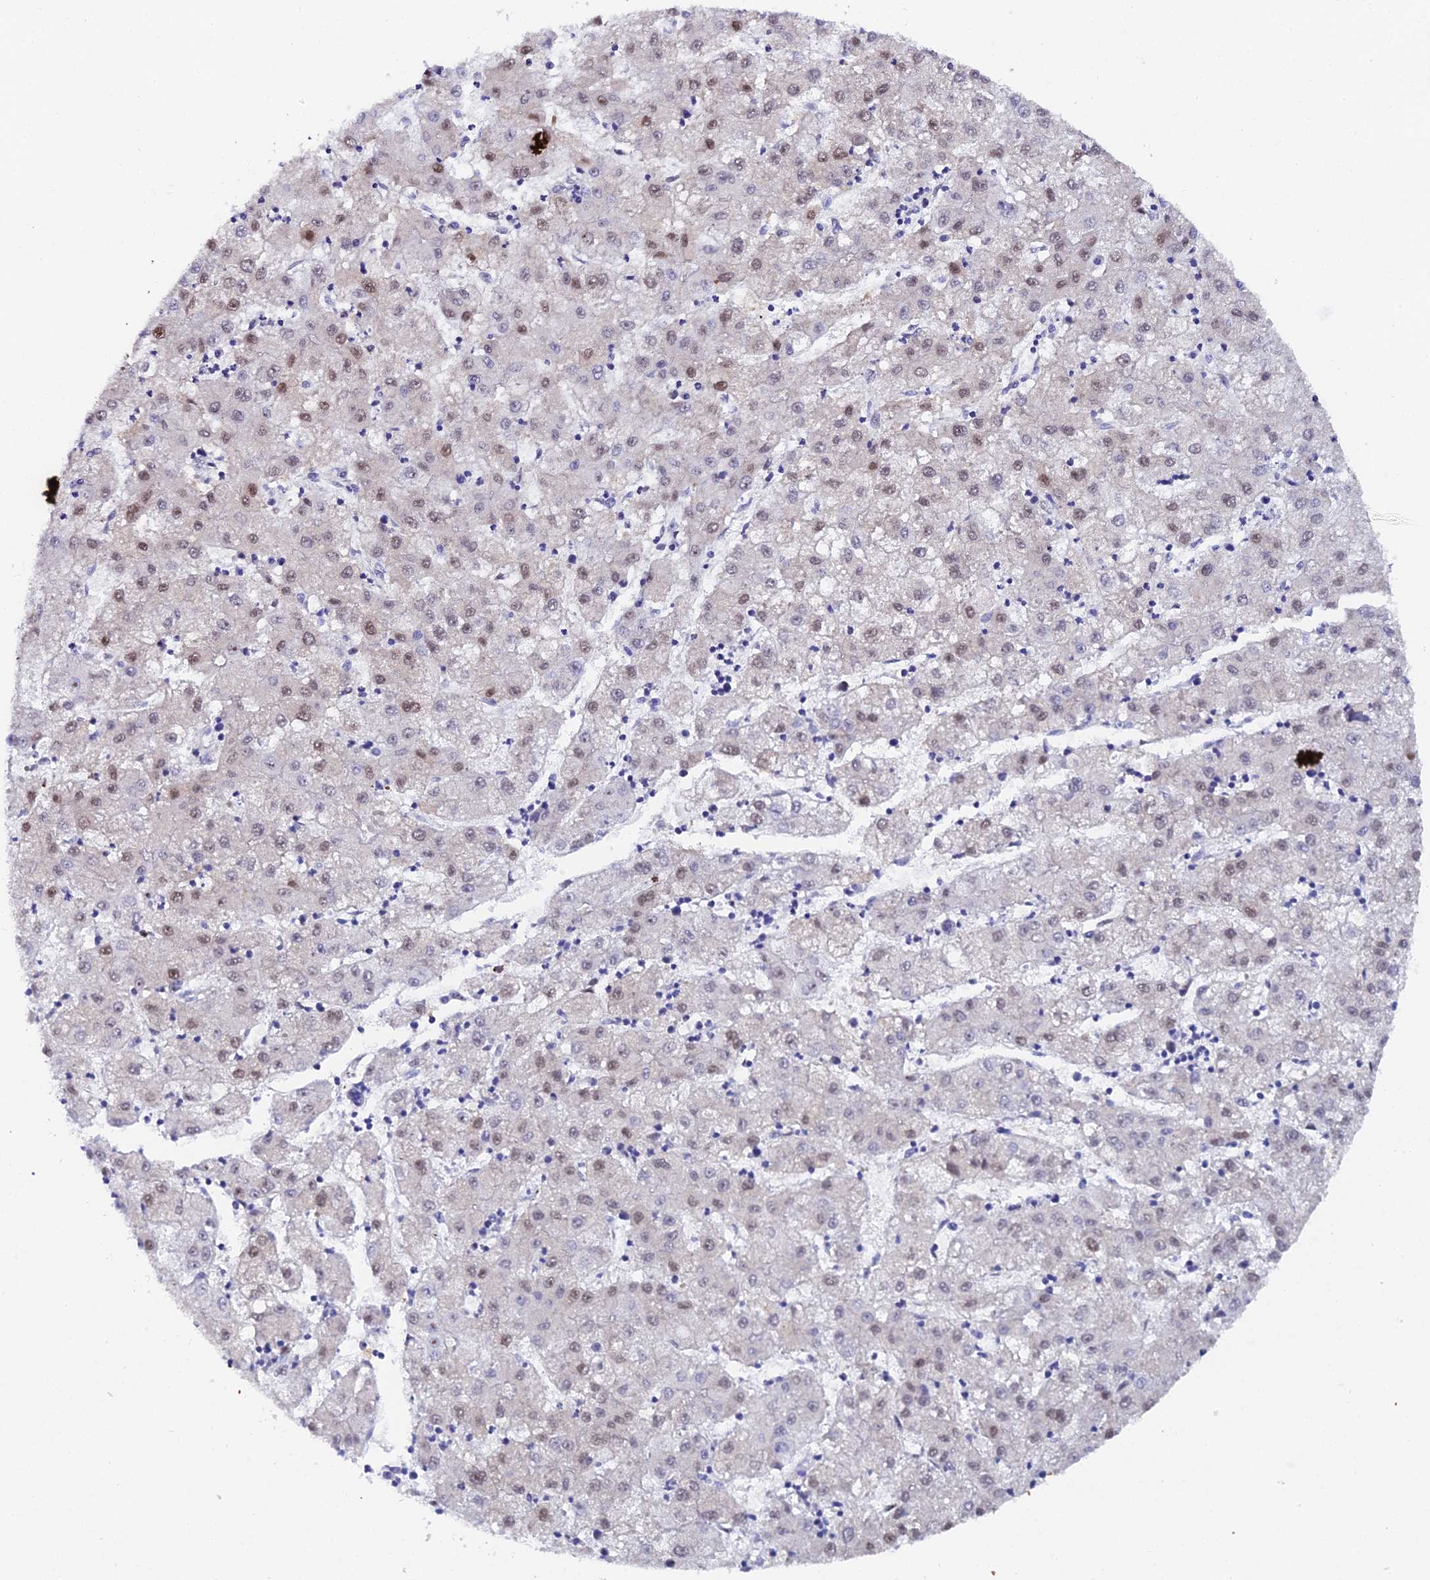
{"staining": {"intensity": "weak", "quantity": ">75%", "location": "nuclear"}, "tissue": "liver cancer", "cell_type": "Tumor cells", "image_type": "cancer", "snomed": [{"axis": "morphology", "description": "Carcinoma, Hepatocellular, NOS"}, {"axis": "topography", "description": "Liver"}], "caption": "Human liver cancer stained for a protein (brown) demonstrates weak nuclear positive staining in approximately >75% of tumor cells.", "gene": "TIFA", "patient": {"sex": "male", "age": 72}}